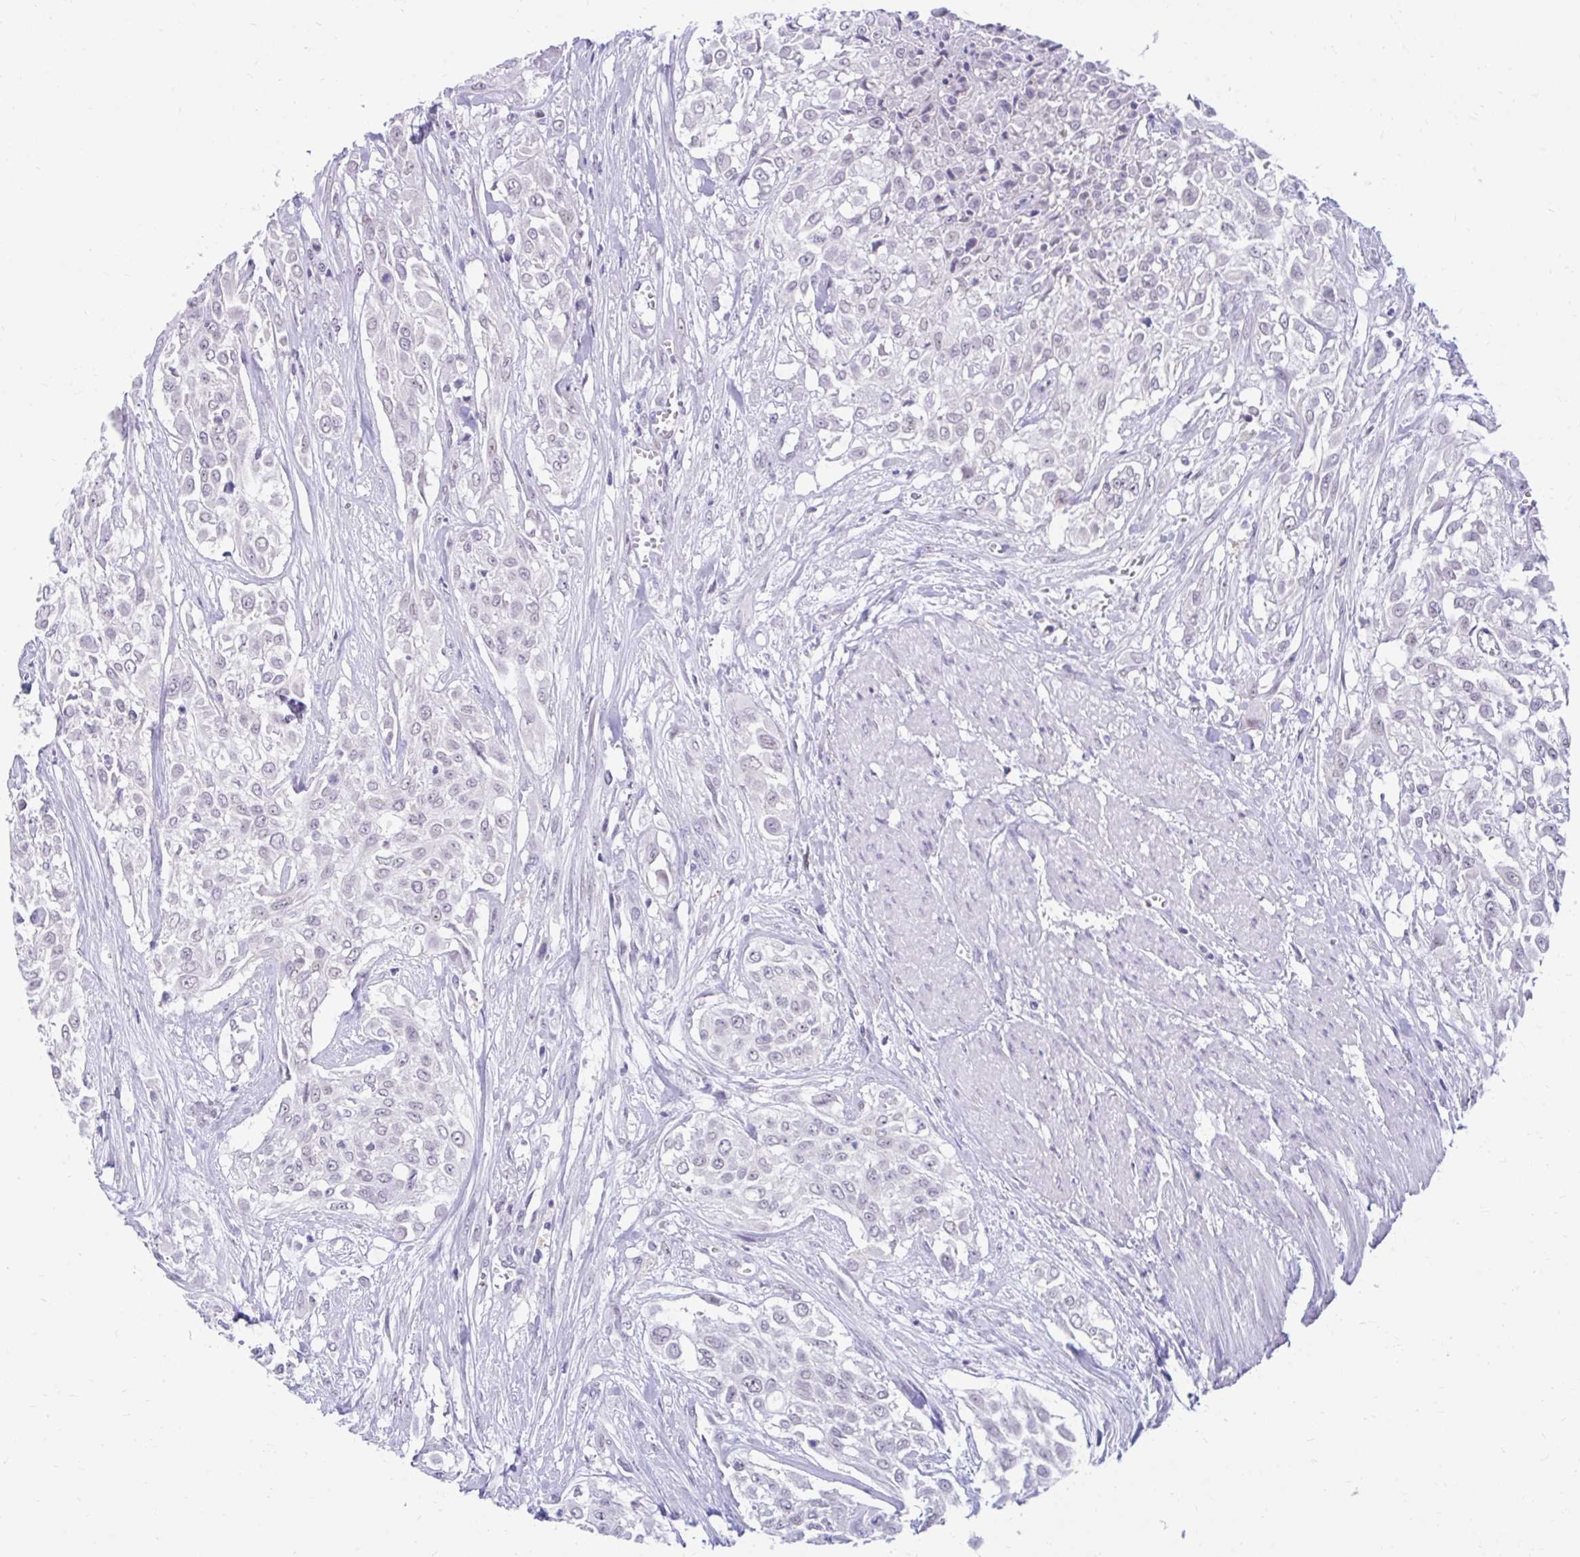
{"staining": {"intensity": "negative", "quantity": "none", "location": "none"}, "tissue": "urothelial cancer", "cell_type": "Tumor cells", "image_type": "cancer", "snomed": [{"axis": "morphology", "description": "Urothelial carcinoma, High grade"}, {"axis": "topography", "description": "Urinary bladder"}], "caption": "The micrograph reveals no significant positivity in tumor cells of urothelial carcinoma (high-grade). Brightfield microscopy of immunohistochemistry stained with DAB (3,3'-diaminobenzidine) (brown) and hematoxylin (blue), captured at high magnification.", "gene": "GLB1L2", "patient": {"sex": "male", "age": 57}}